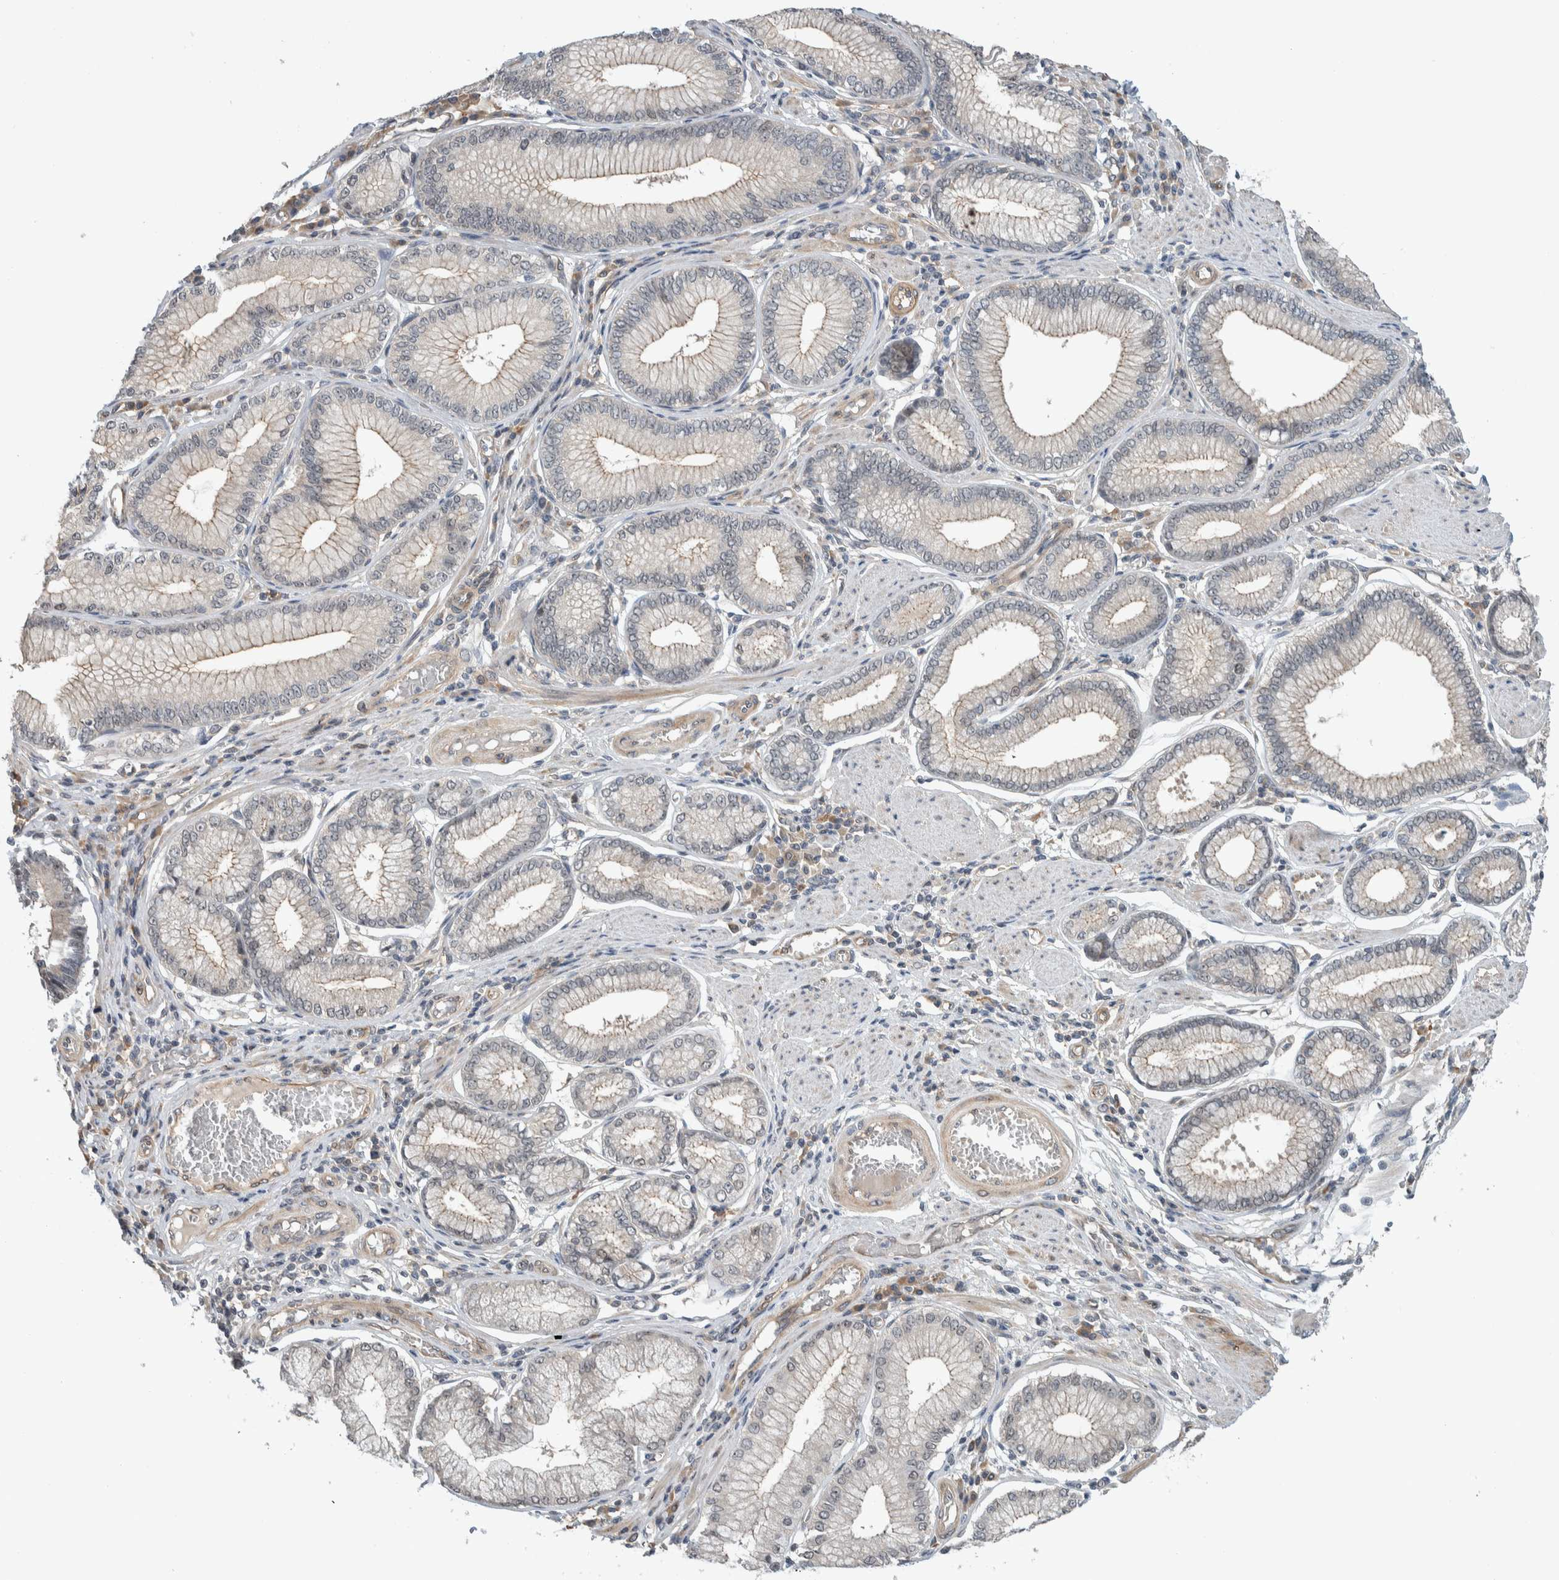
{"staining": {"intensity": "weak", "quantity": "25%-75%", "location": "cytoplasmic/membranous,nuclear"}, "tissue": "stomach cancer", "cell_type": "Tumor cells", "image_type": "cancer", "snomed": [{"axis": "morphology", "description": "Adenocarcinoma, NOS"}, {"axis": "topography", "description": "Stomach"}], "caption": "A high-resolution photomicrograph shows IHC staining of adenocarcinoma (stomach), which exhibits weak cytoplasmic/membranous and nuclear staining in about 25%-75% of tumor cells. (brown staining indicates protein expression, while blue staining denotes nuclei).", "gene": "MPRIP", "patient": {"sex": "male", "age": 59}}